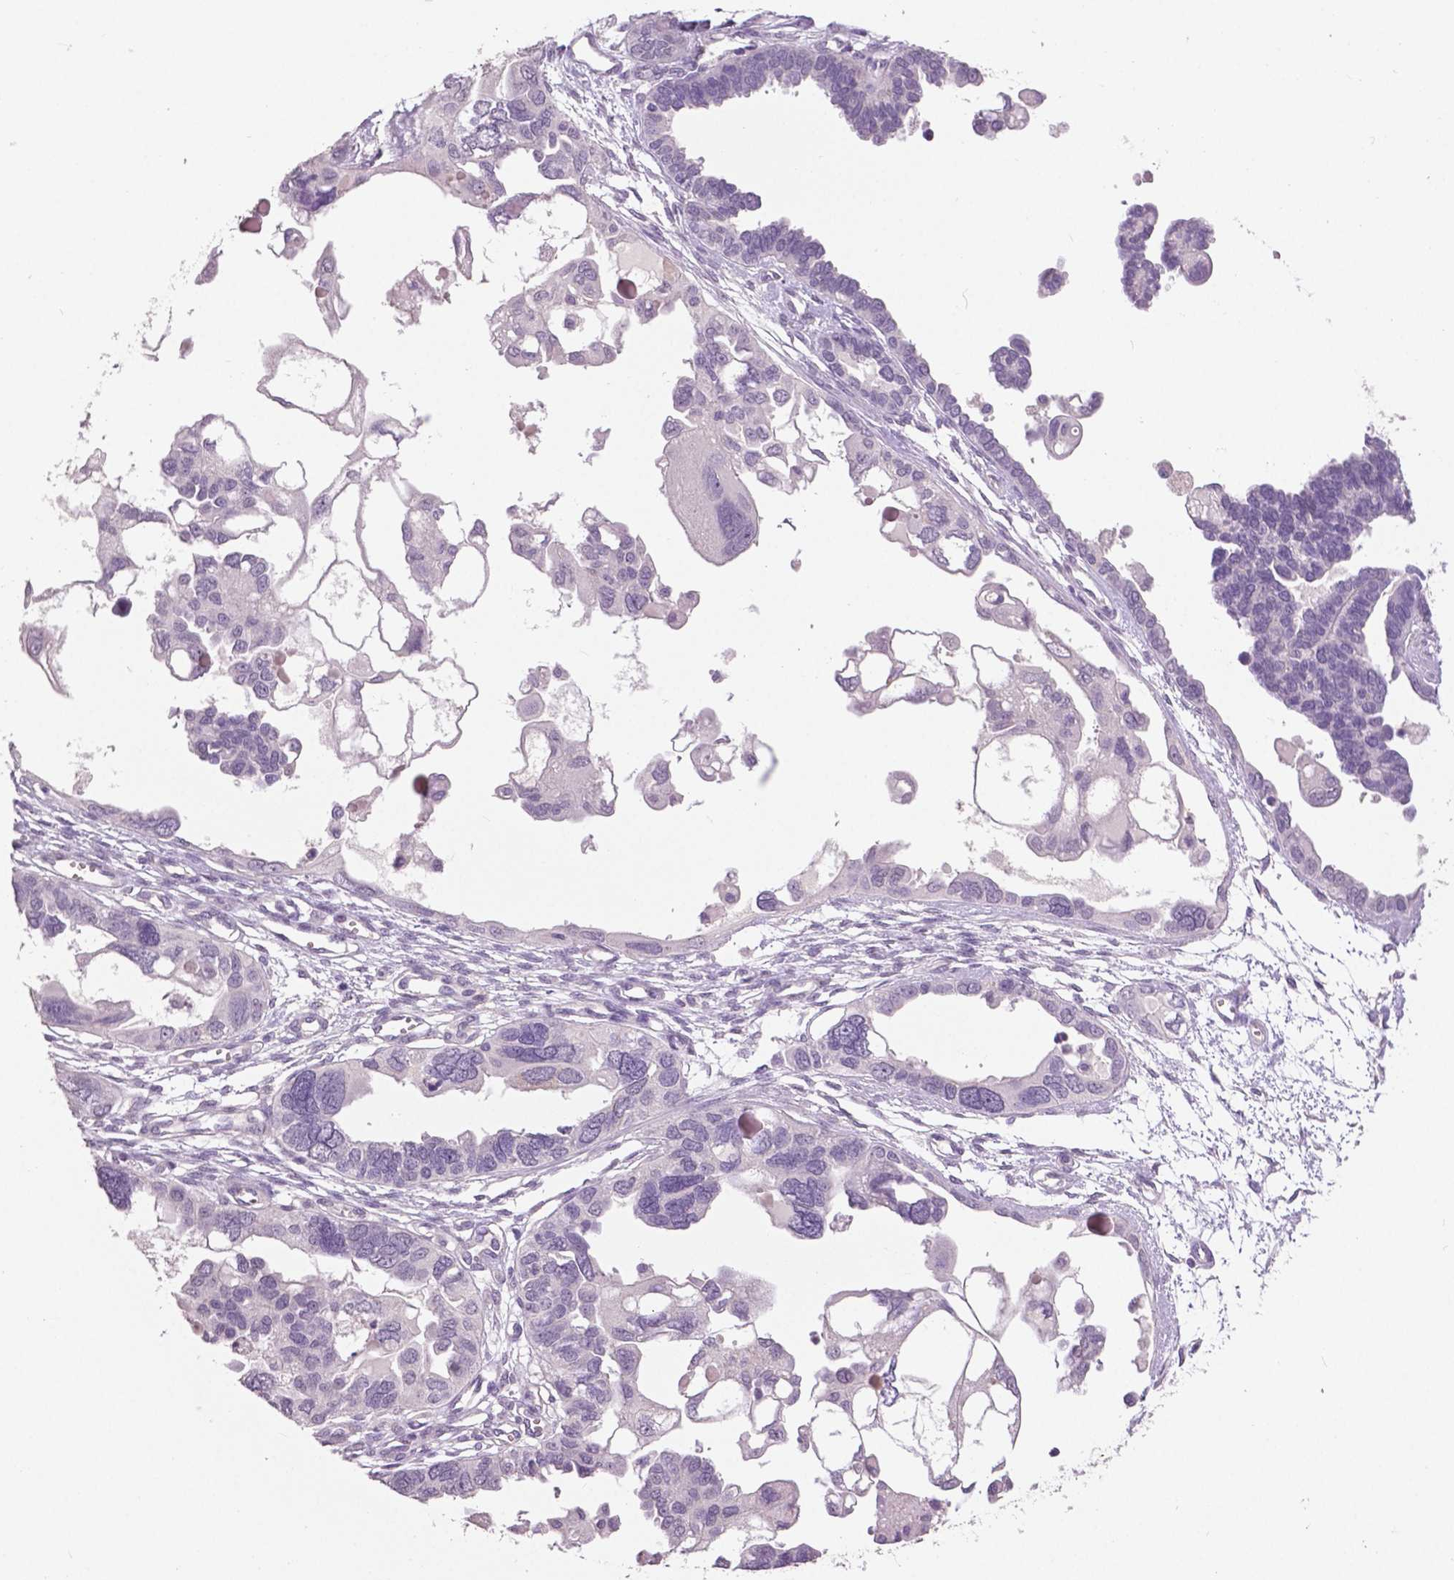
{"staining": {"intensity": "negative", "quantity": "none", "location": "none"}, "tissue": "ovarian cancer", "cell_type": "Tumor cells", "image_type": "cancer", "snomed": [{"axis": "morphology", "description": "Cystadenocarcinoma, serous, NOS"}, {"axis": "topography", "description": "Ovary"}], "caption": "Photomicrograph shows no significant protein expression in tumor cells of ovarian cancer (serous cystadenocarcinoma).", "gene": "GRIN2A", "patient": {"sex": "female", "age": 51}}